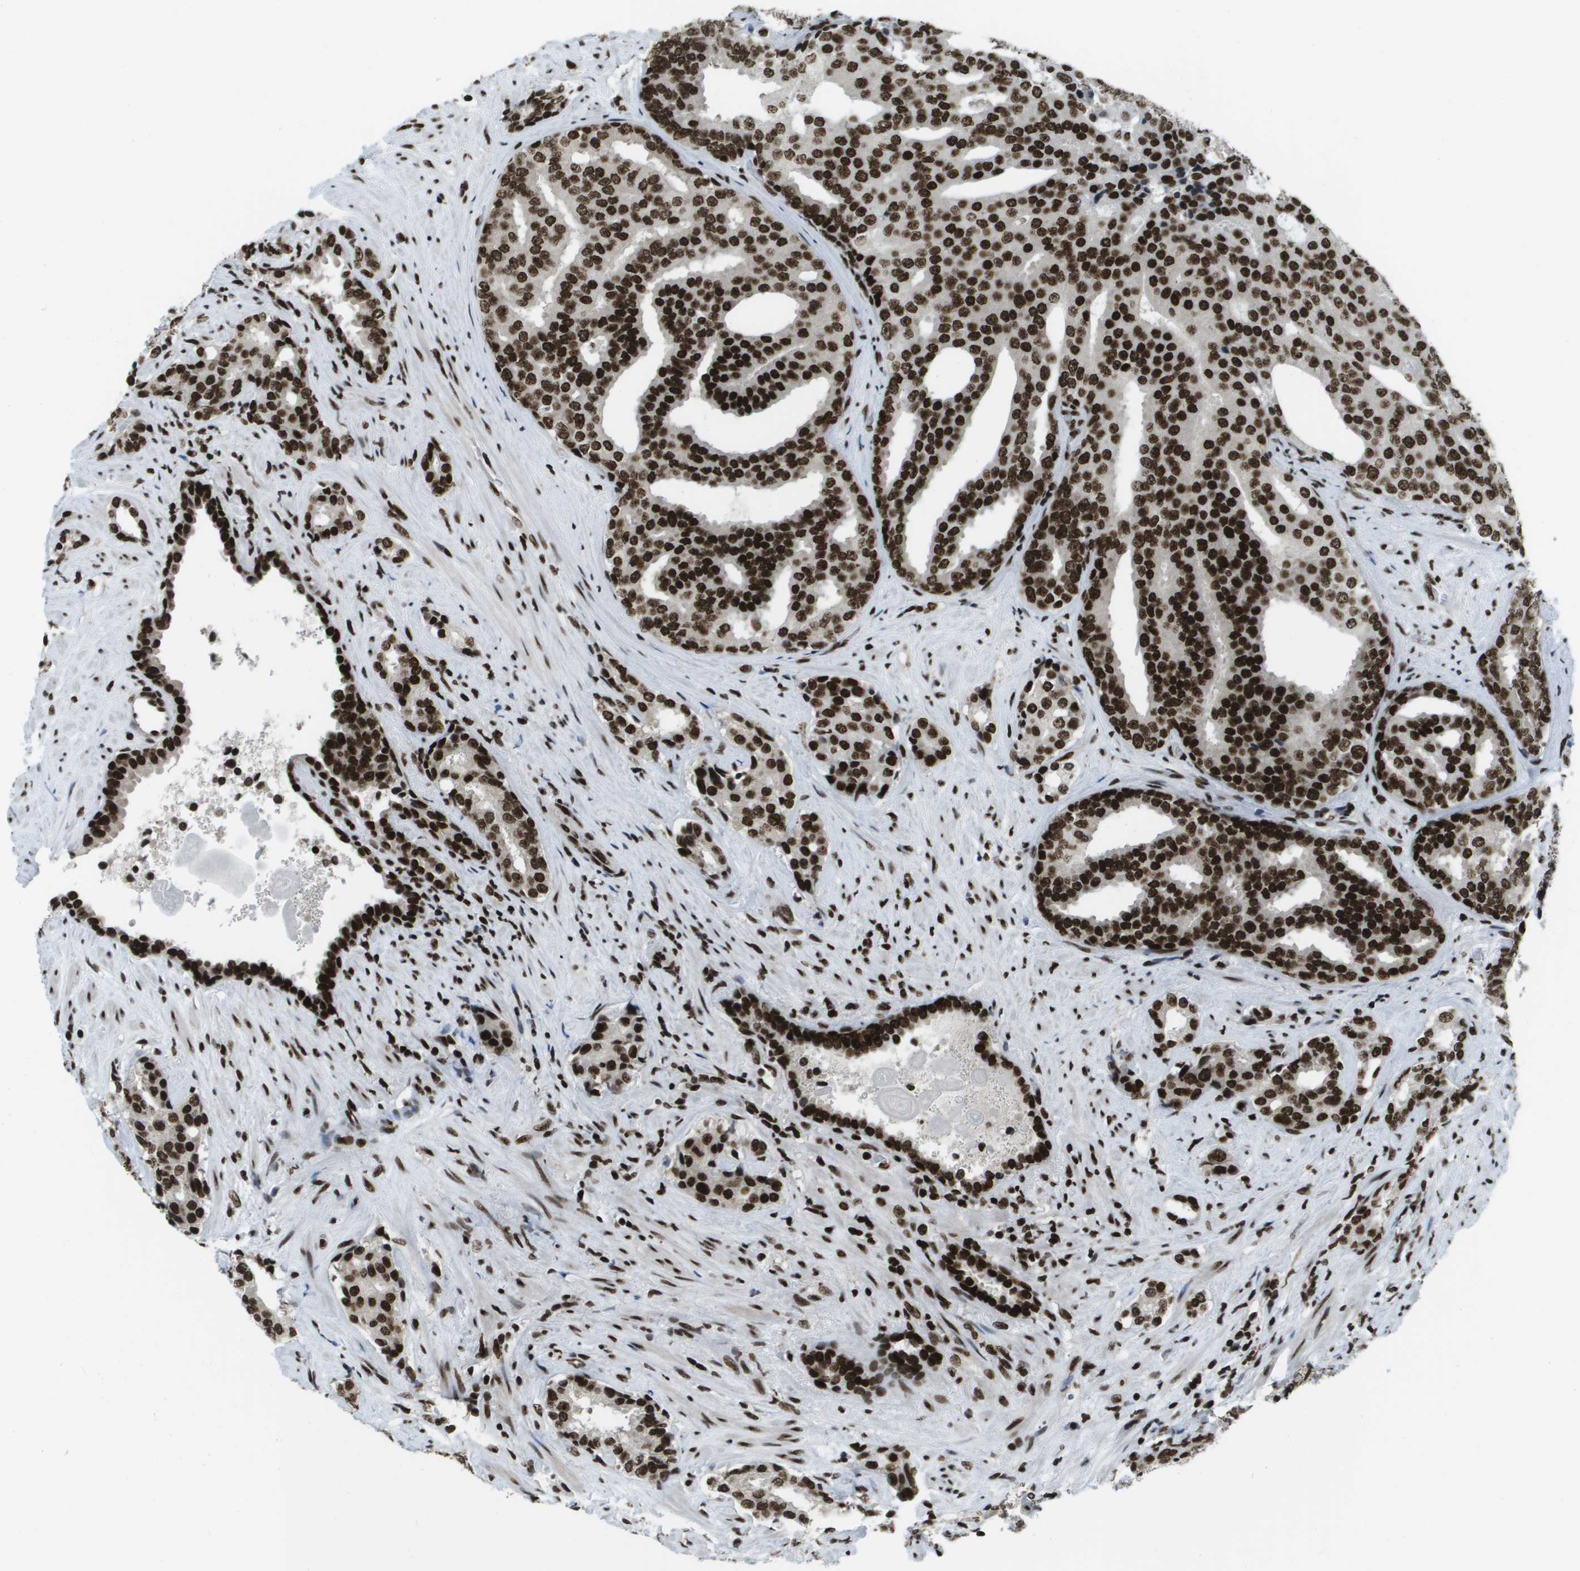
{"staining": {"intensity": "strong", "quantity": ">75%", "location": "nuclear"}, "tissue": "prostate cancer", "cell_type": "Tumor cells", "image_type": "cancer", "snomed": [{"axis": "morphology", "description": "Adenocarcinoma, High grade"}, {"axis": "topography", "description": "Prostate"}], "caption": "An immunohistochemistry image of neoplastic tissue is shown. Protein staining in brown shows strong nuclear positivity in prostate cancer within tumor cells.", "gene": "GLYR1", "patient": {"sex": "male", "age": 71}}